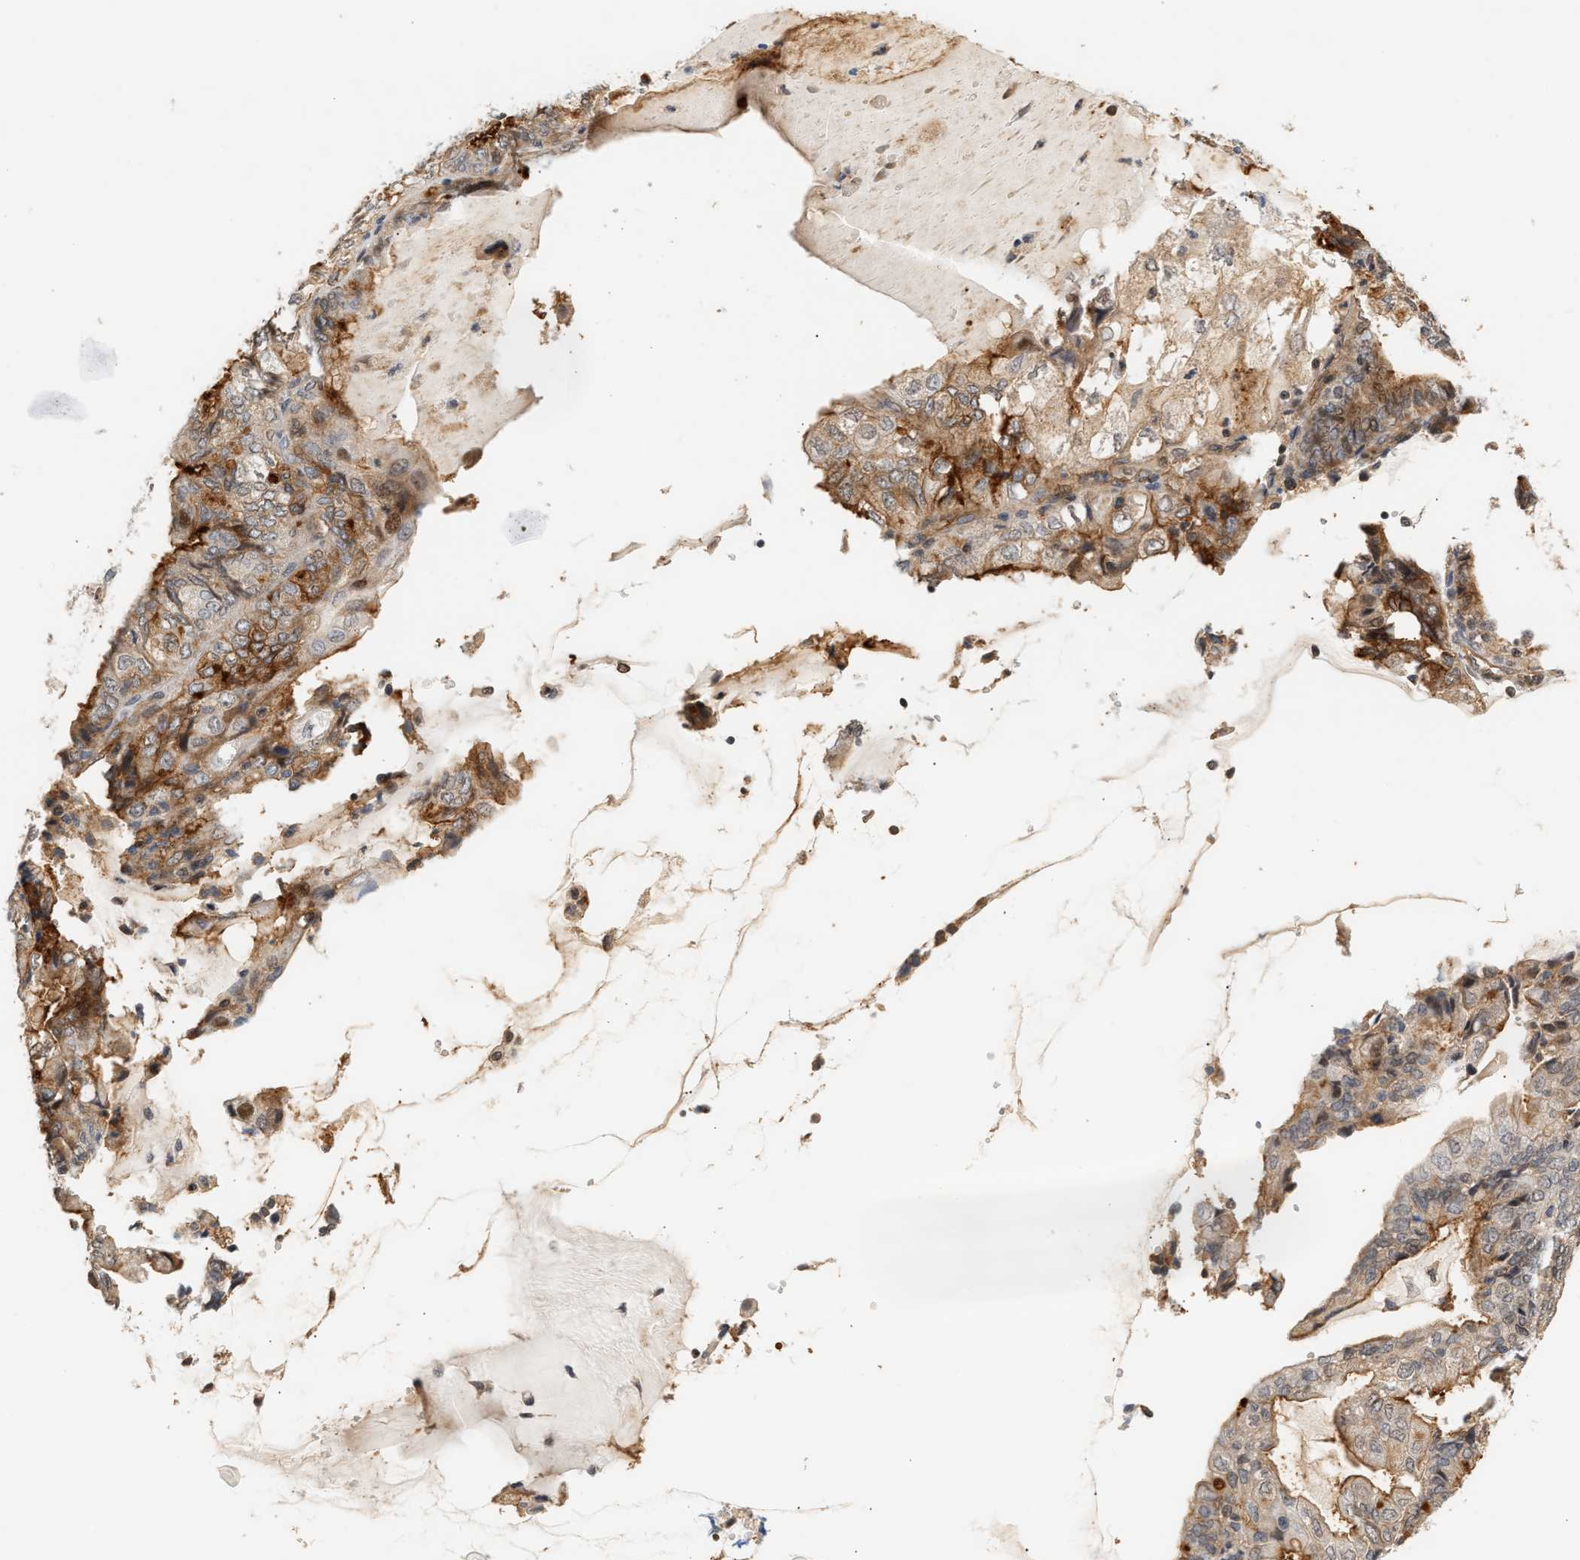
{"staining": {"intensity": "moderate", "quantity": "25%-75%", "location": "cytoplasmic/membranous"}, "tissue": "endometrial cancer", "cell_type": "Tumor cells", "image_type": "cancer", "snomed": [{"axis": "morphology", "description": "Adenocarcinoma, NOS"}, {"axis": "topography", "description": "Endometrium"}], "caption": "Immunohistochemical staining of human endometrial cancer displays medium levels of moderate cytoplasmic/membranous protein staining in about 25%-75% of tumor cells.", "gene": "PLXND1", "patient": {"sex": "female", "age": 81}}